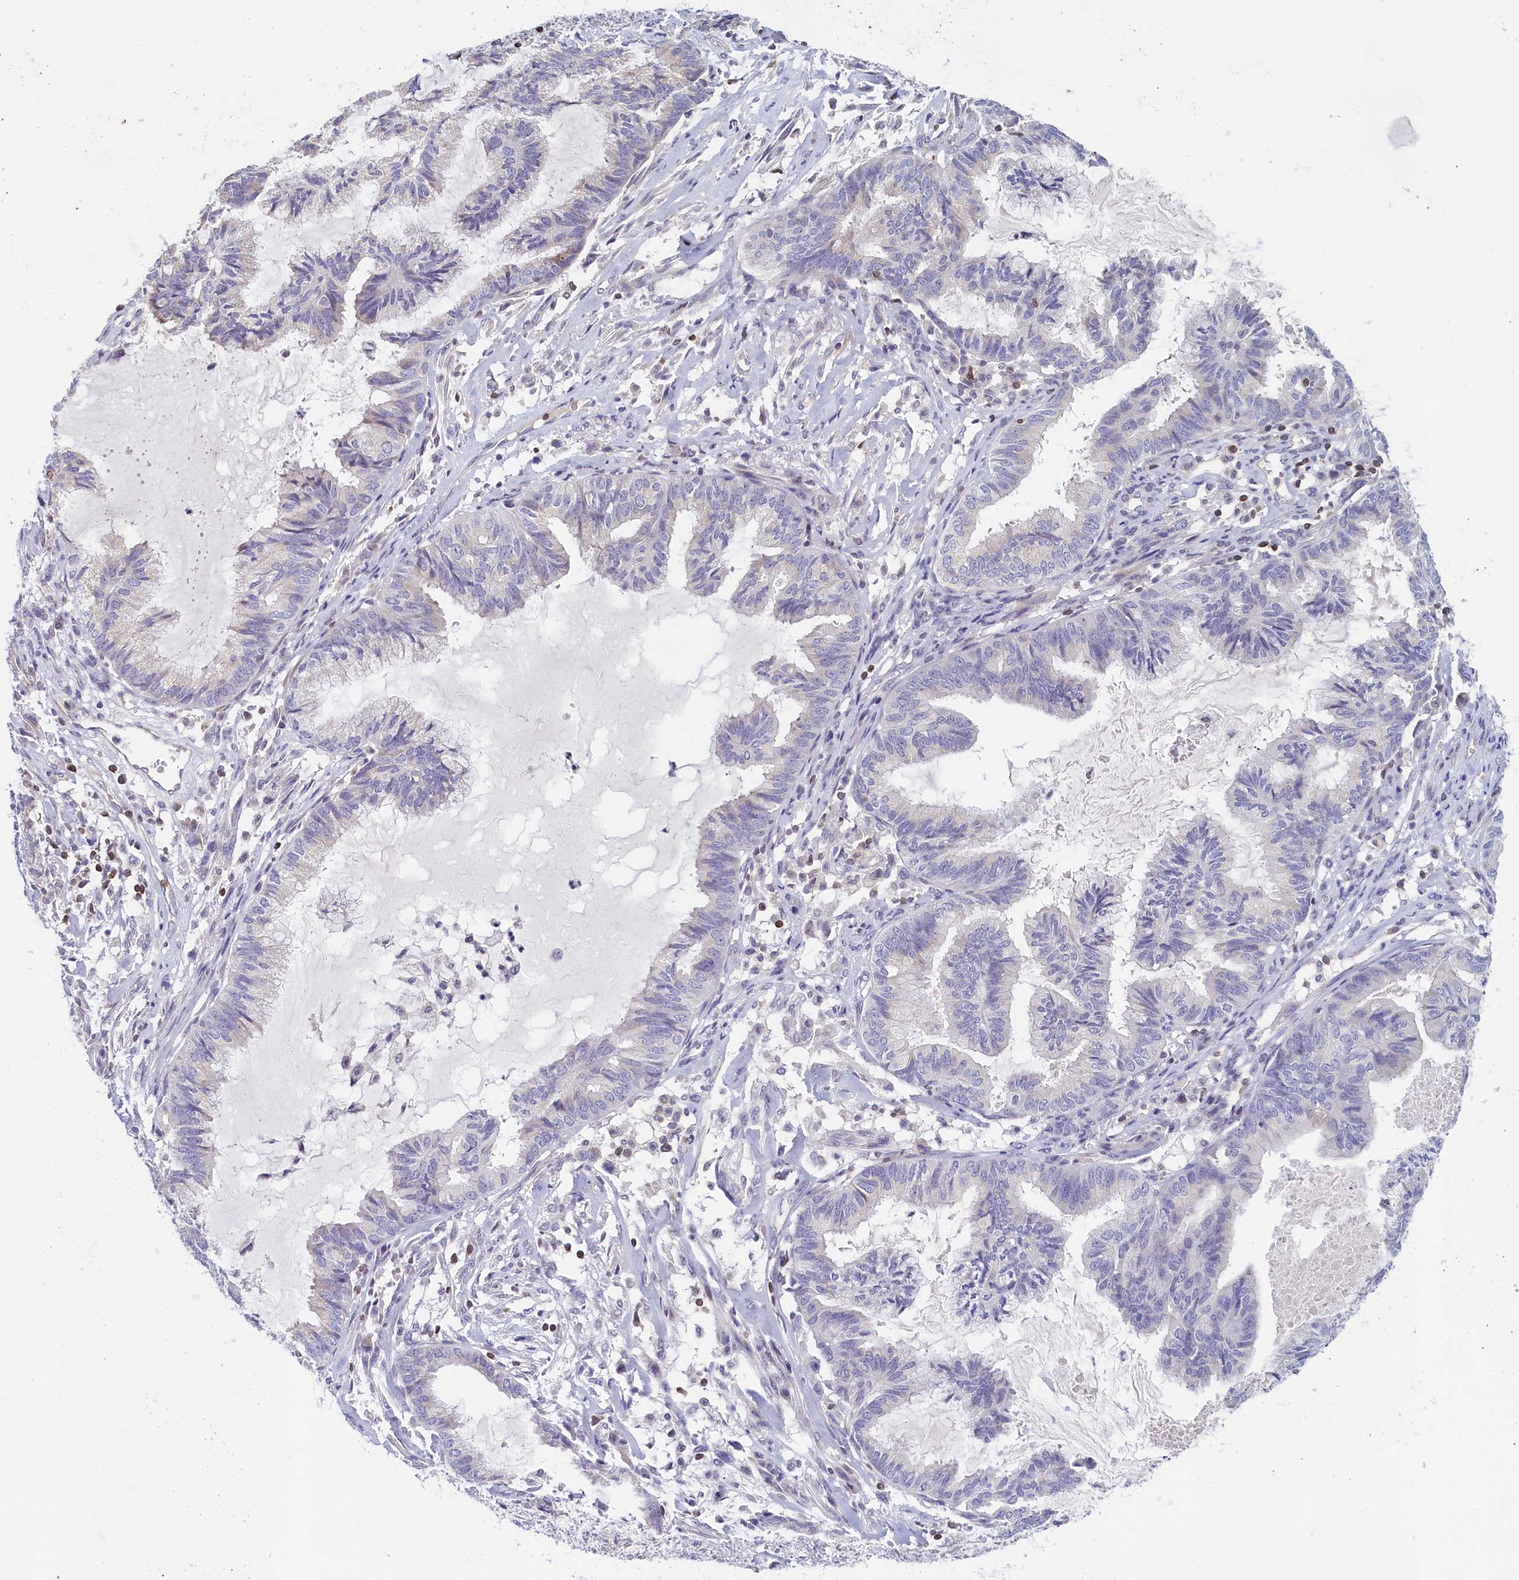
{"staining": {"intensity": "negative", "quantity": "none", "location": "none"}, "tissue": "endometrial cancer", "cell_type": "Tumor cells", "image_type": "cancer", "snomed": [{"axis": "morphology", "description": "Adenocarcinoma, NOS"}, {"axis": "topography", "description": "Endometrium"}], "caption": "The immunohistochemistry (IHC) micrograph has no significant staining in tumor cells of endometrial cancer tissue. (DAB IHC with hematoxylin counter stain).", "gene": "TRAF3IP3", "patient": {"sex": "female", "age": 86}}